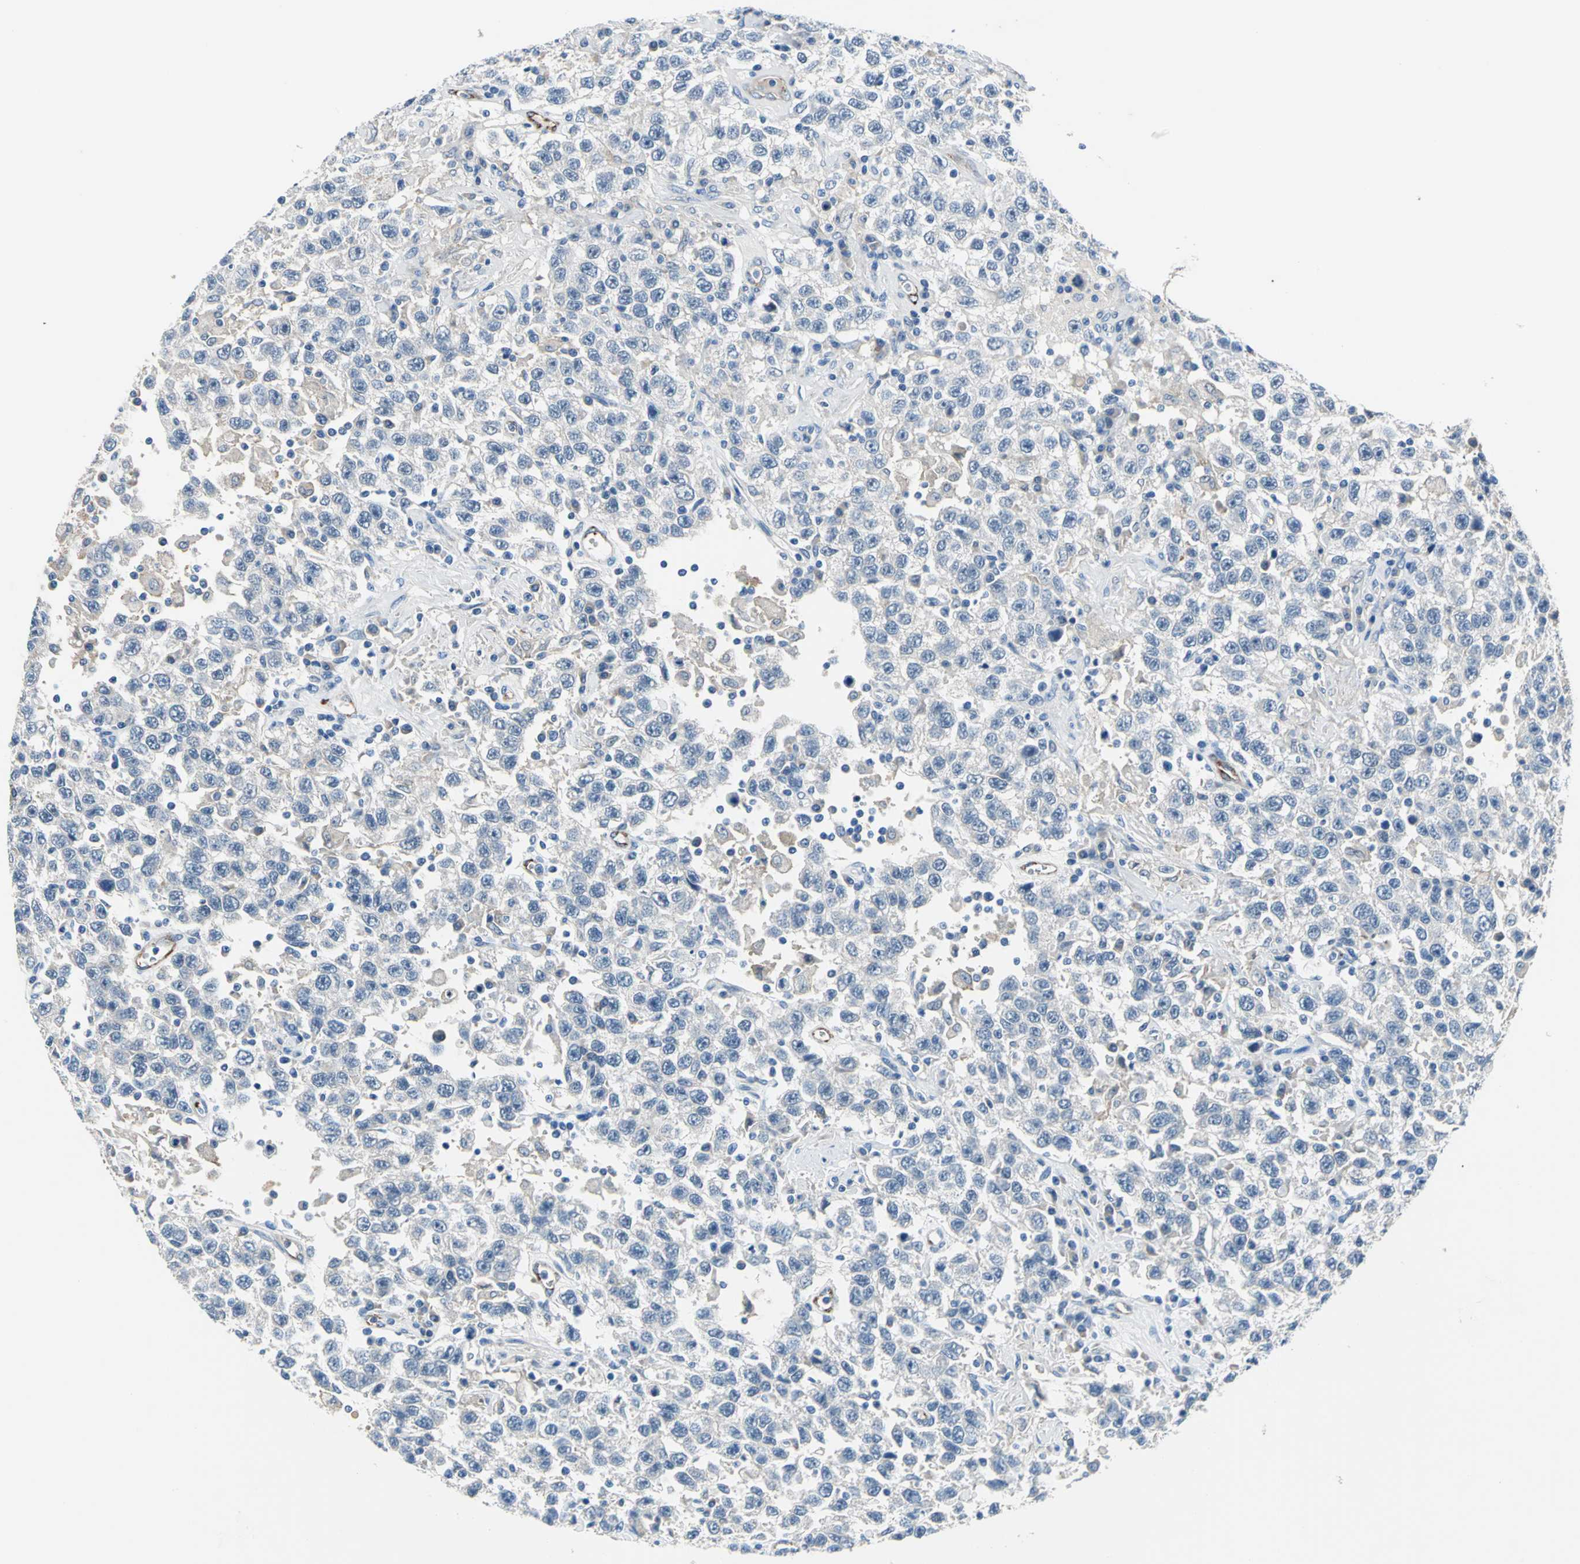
{"staining": {"intensity": "negative", "quantity": "none", "location": "none"}, "tissue": "testis cancer", "cell_type": "Tumor cells", "image_type": "cancer", "snomed": [{"axis": "morphology", "description": "Seminoma, NOS"}, {"axis": "topography", "description": "Testis"}], "caption": "This is an immunohistochemistry (IHC) micrograph of testis cancer. There is no staining in tumor cells.", "gene": "SELP", "patient": {"sex": "male", "age": 41}}